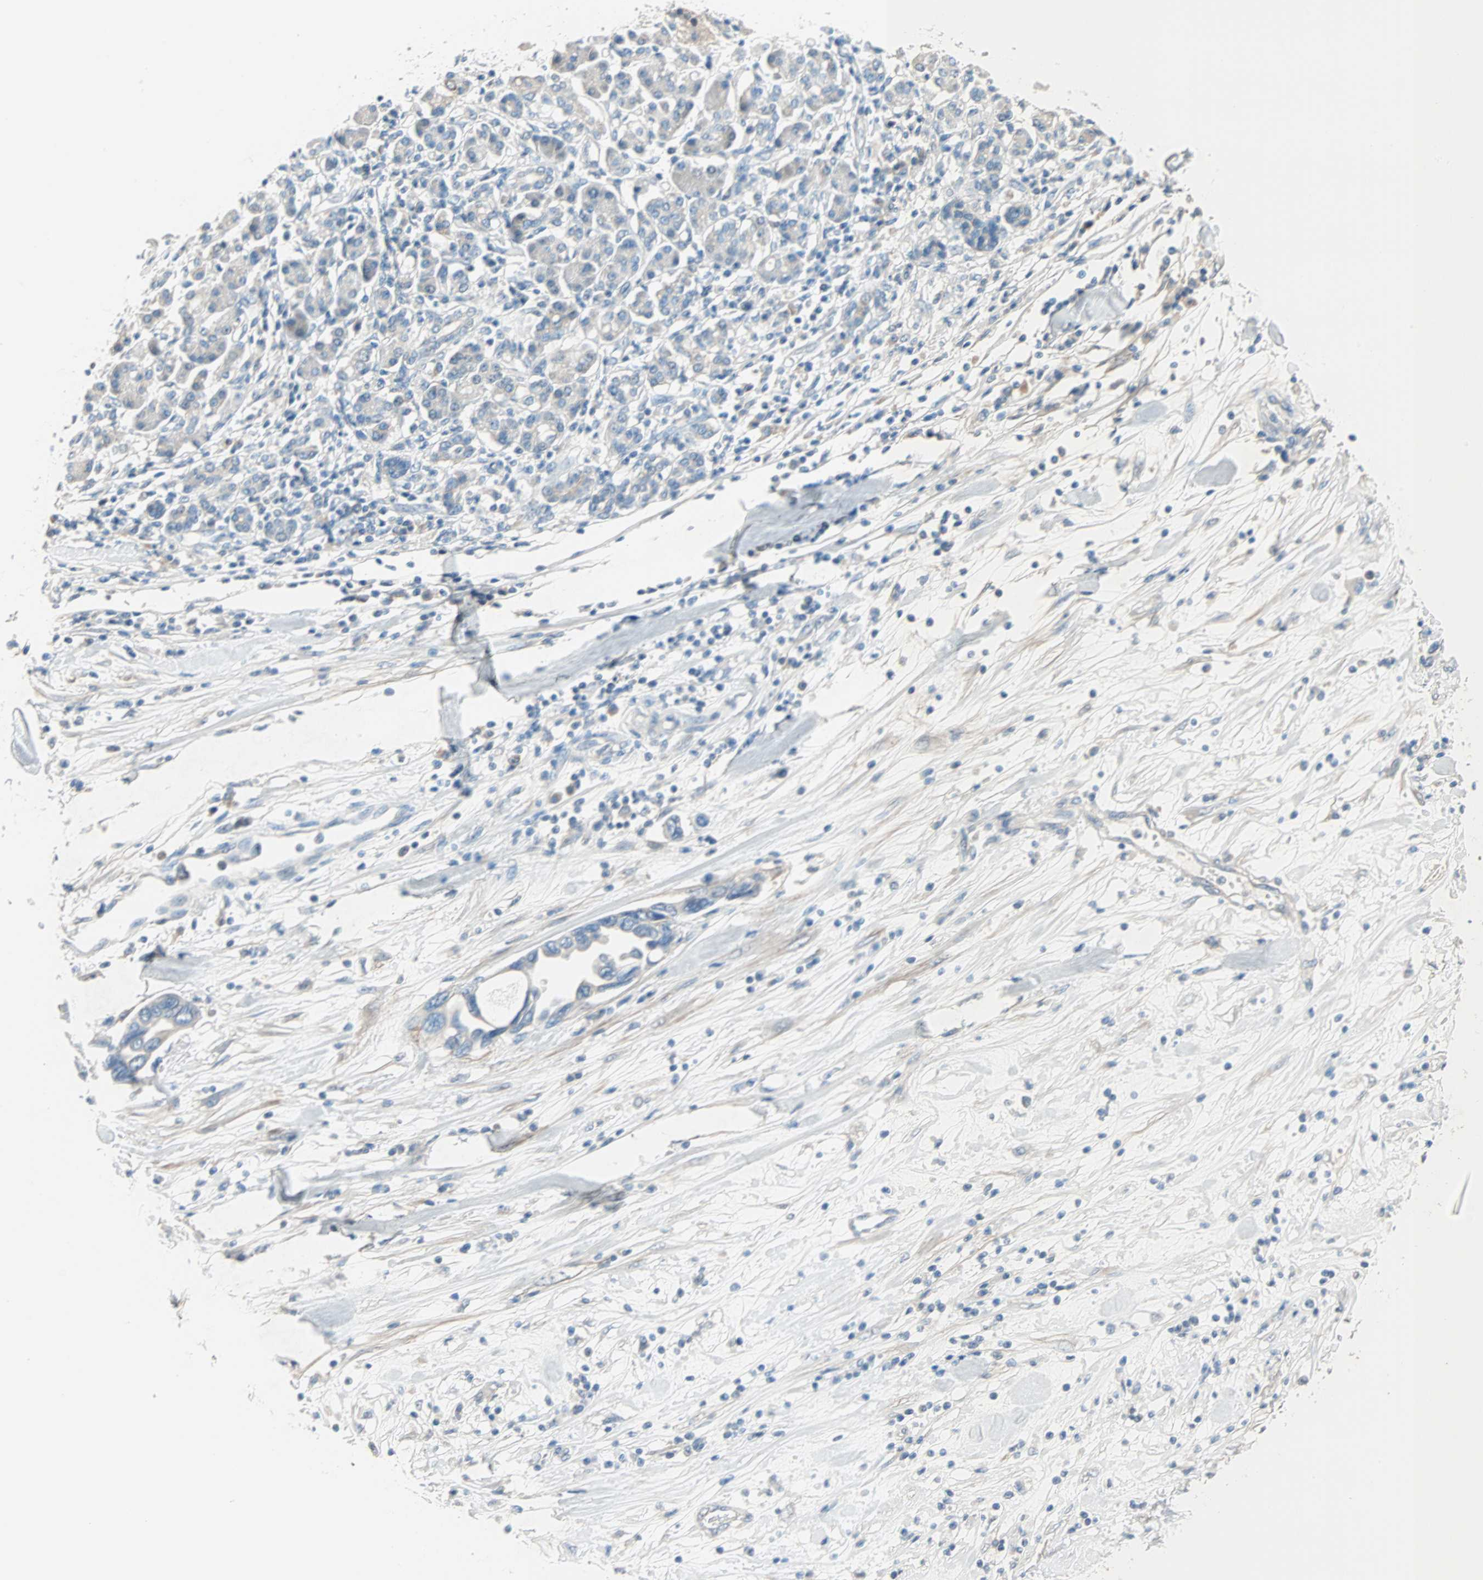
{"staining": {"intensity": "negative", "quantity": "none", "location": "none"}, "tissue": "pancreatic cancer", "cell_type": "Tumor cells", "image_type": "cancer", "snomed": [{"axis": "morphology", "description": "Adenocarcinoma, NOS"}, {"axis": "topography", "description": "Pancreas"}], "caption": "A micrograph of human pancreatic cancer is negative for staining in tumor cells. (DAB immunohistochemistry (IHC), high magnification).", "gene": "ACVRL1", "patient": {"sex": "female", "age": 57}}